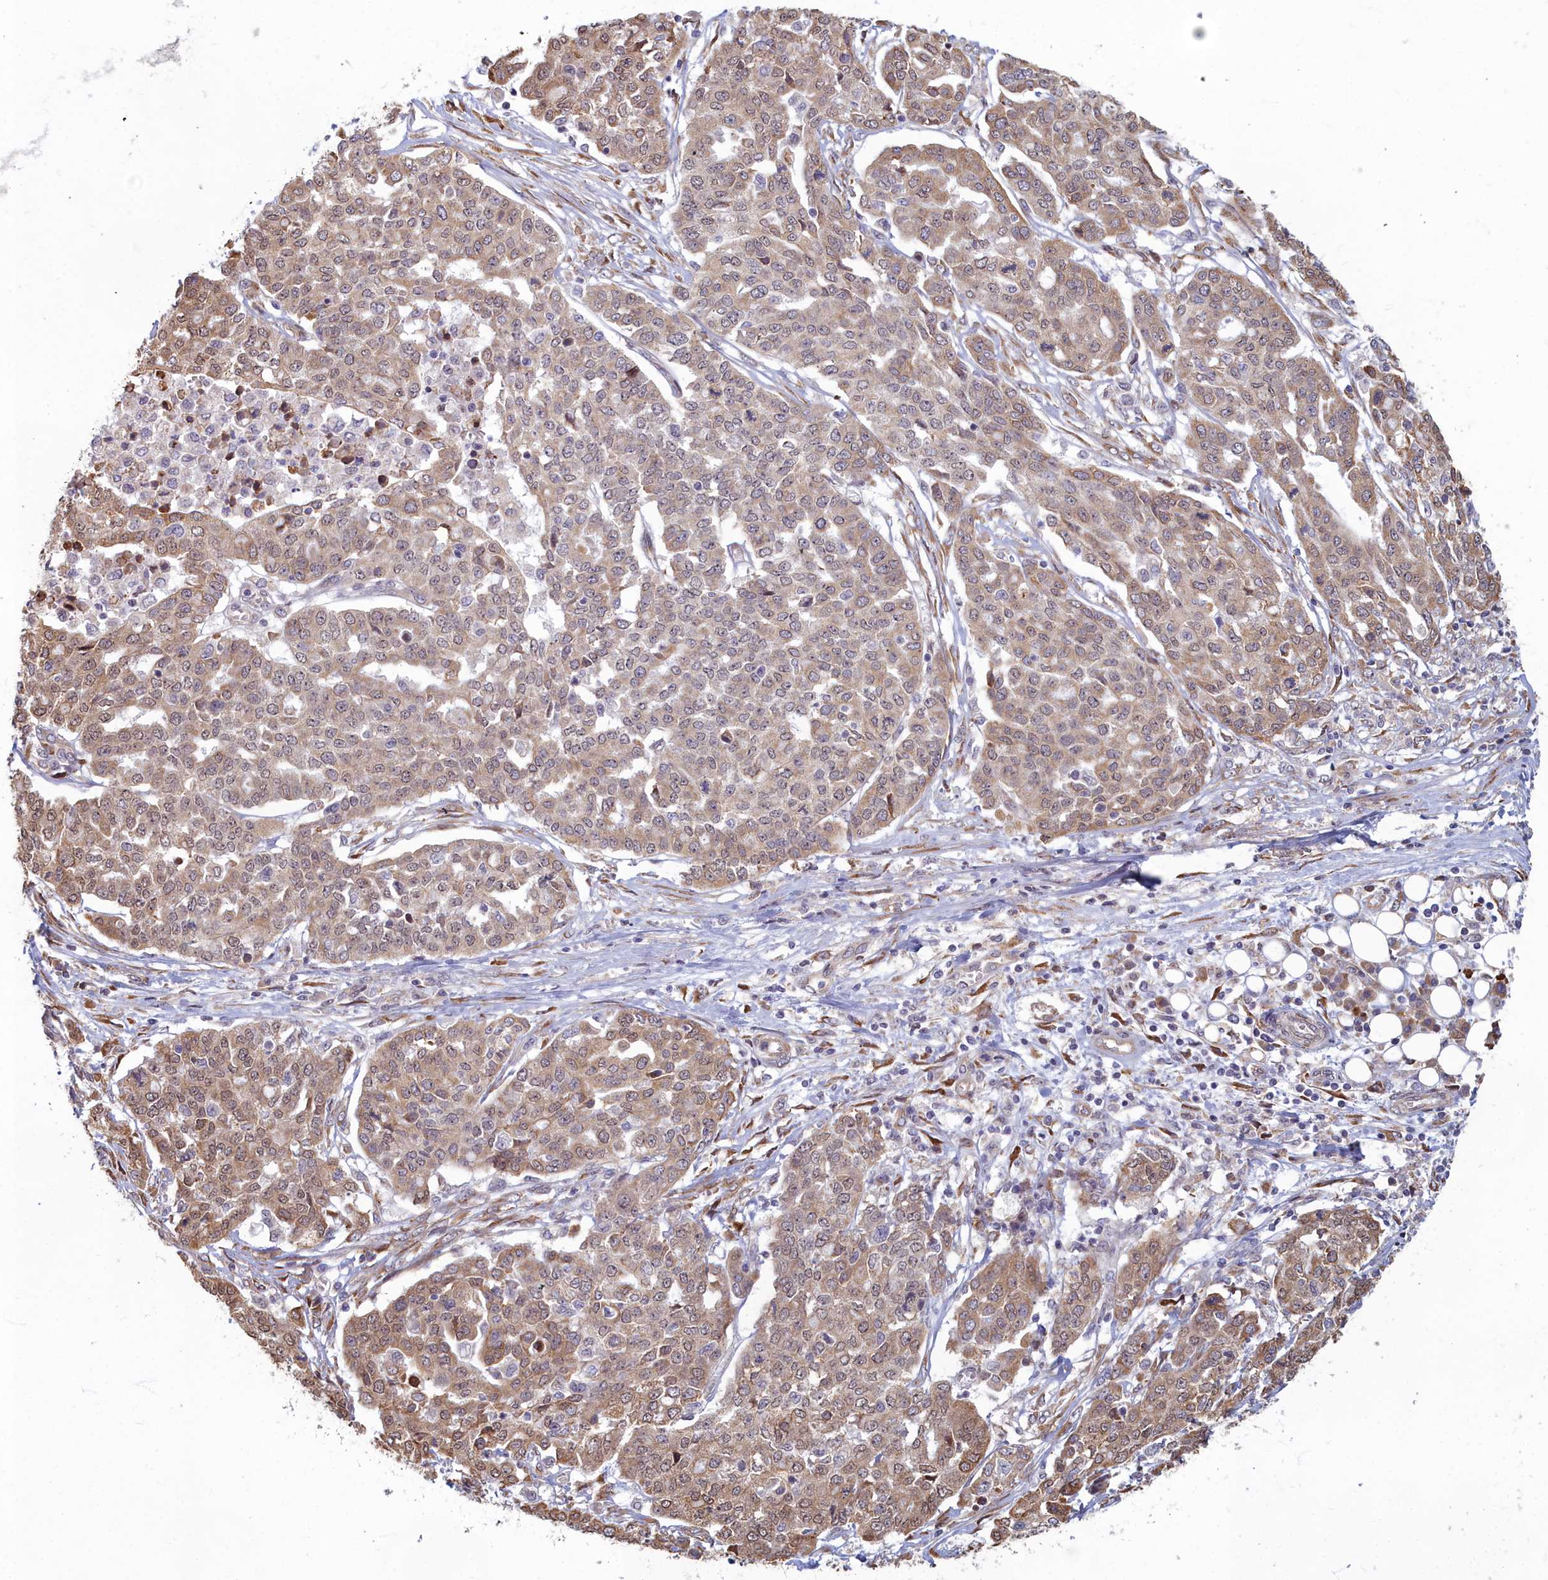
{"staining": {"intensity": "weak", "quantity": ">75%", "location": "cytoplasmic/membranous"}, "tissue": "ovarian cancer", "cell_type": "Tumor cells", "image_type": "cancer", "snomed": [{"axis": "morphology", "description": "Cystadenocarcinoma, serous, NOS"}, {"axis": "topography", "description": "Soft tissue"}, {"axis": "topography", "description": "Ovary"}], "caption": "Tumor cells reveal low levels of weak cytoplasmic/membranous staining in approximately >75% of cells in ovarian cancer.", "gene": "MAK16", "patient": {"sex": "female", "age": 57}}